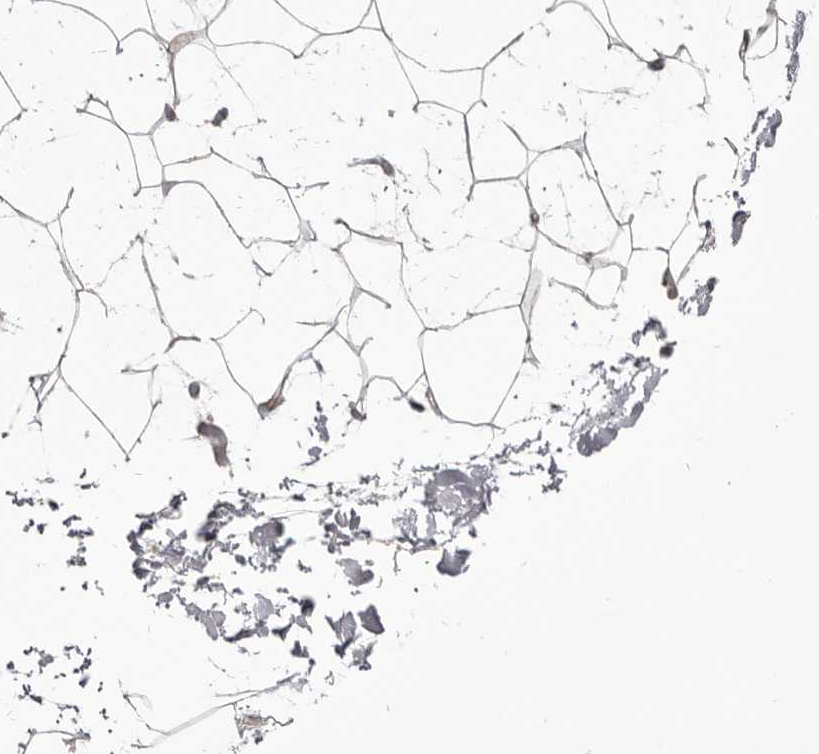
{"staining": {"intensity": "weak", "quantity": "25%-75%", "location": "cytoplasmic/membranous"}, "tissue": "adipose tissue", "cell_type": "Adipocytes", "image_type": "normal", "snomed": [{"axis": "morphology", "description": "Normal tissue, NOS"}, {"axis": "topography", "description": "Soft tissue"}], "caption": "Immunohistochemical staining of normal adipose tissue exhibits low levels of weak cytoplasmic/membranous staining in approximately 25%-75% of adipocytes.", "gene": "CGN", "patient": {"sex": "male", "age": 72}}